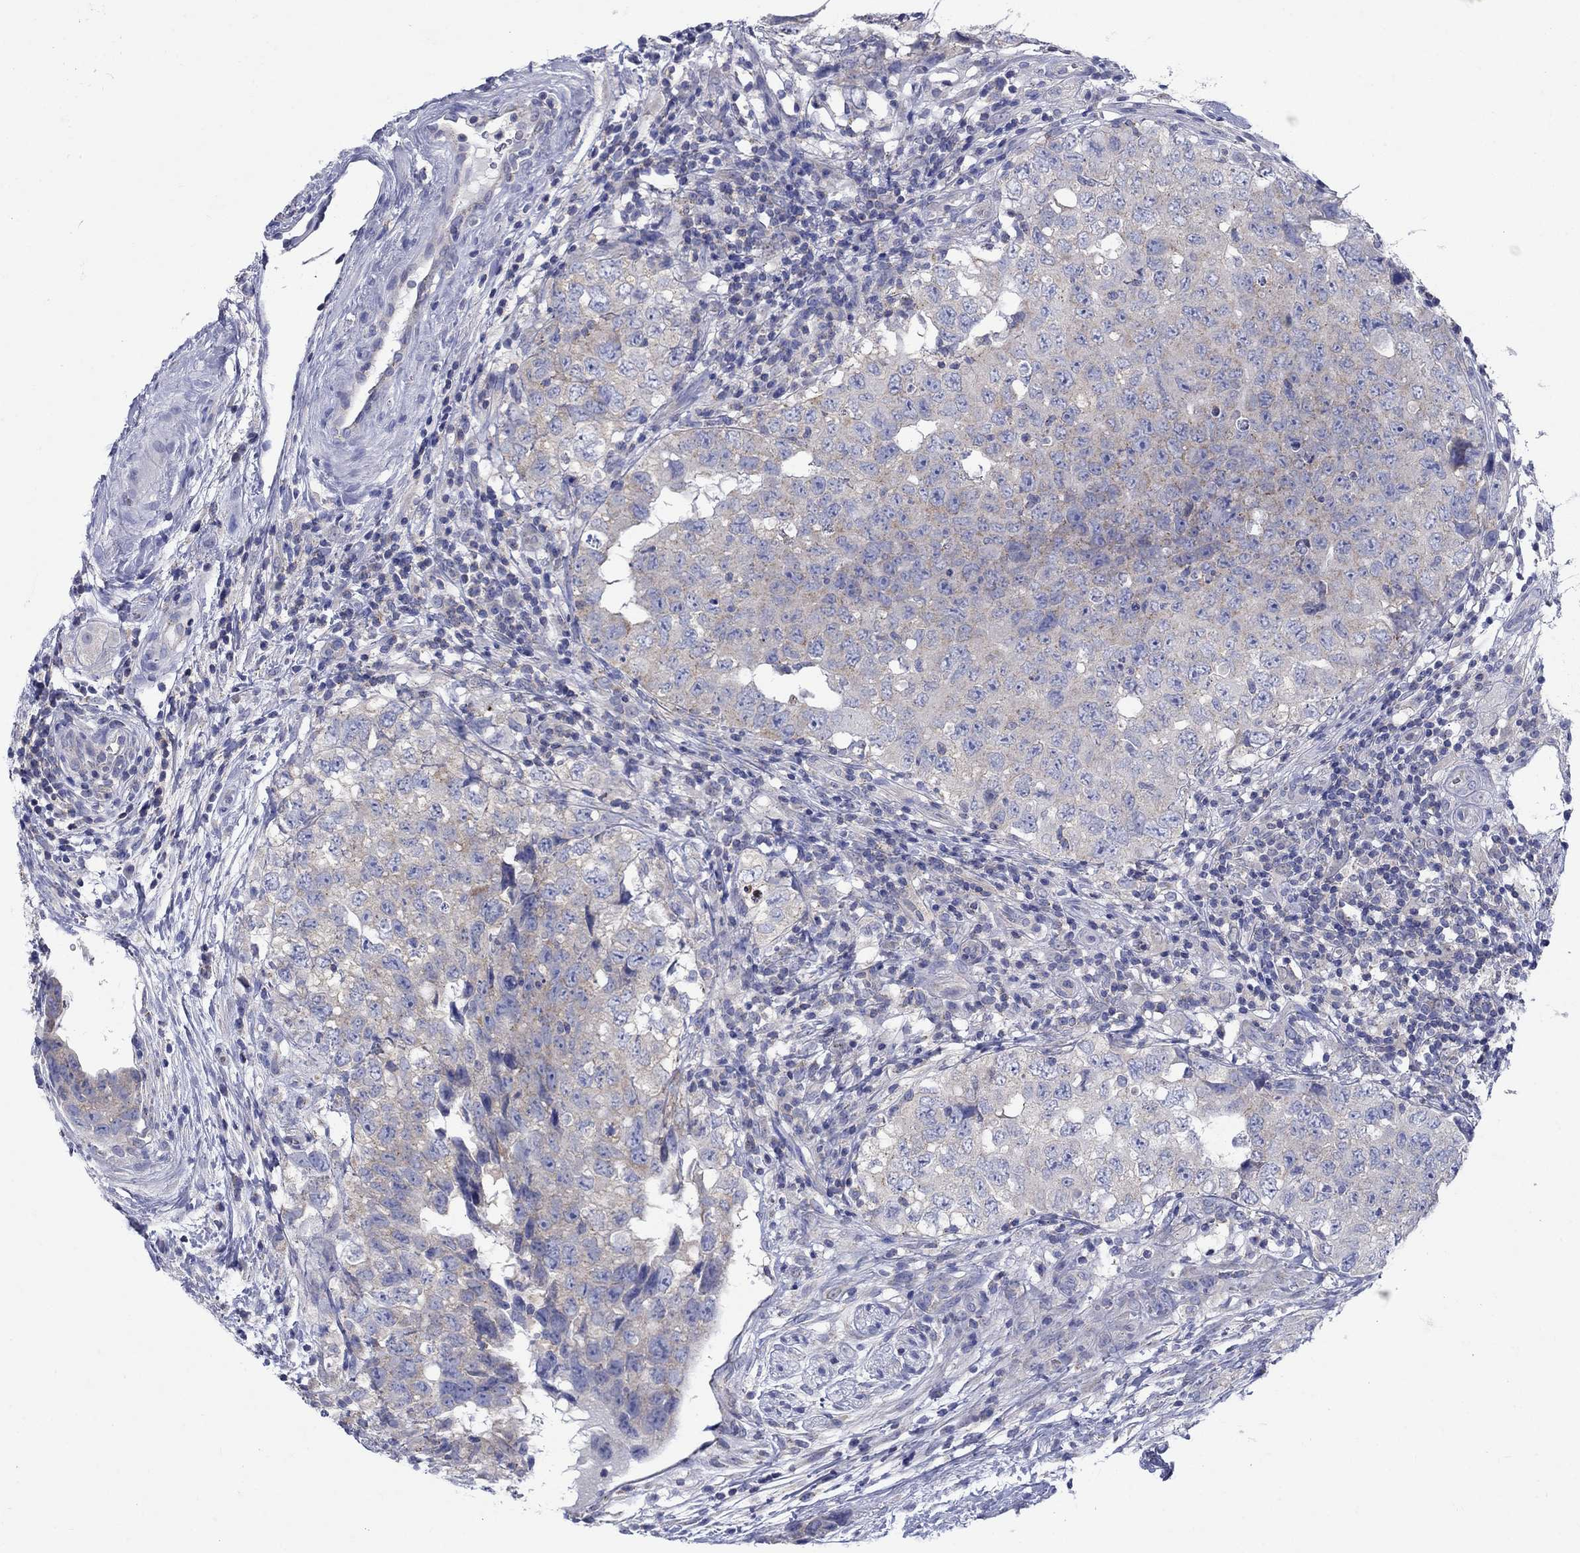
{"staining": {"intensity": "negative", "quantity": "none", "location": "none"}, "tissue": "testis cancer", "cell_type": "Tumor cells", "image_type": "cancer", "snomed": [{"axis": "morphology", "description": "Seminoma, NOS"}, {"axis": "topography", "description": "Testis"}], "caption": "Immunohistochemistry photomicrograph of testis cancer stained for a protein (brown), which shows no positivity in tumor cells.", "gene": "SULT2B1", "patient": {"sex": "male", "age": 34}}